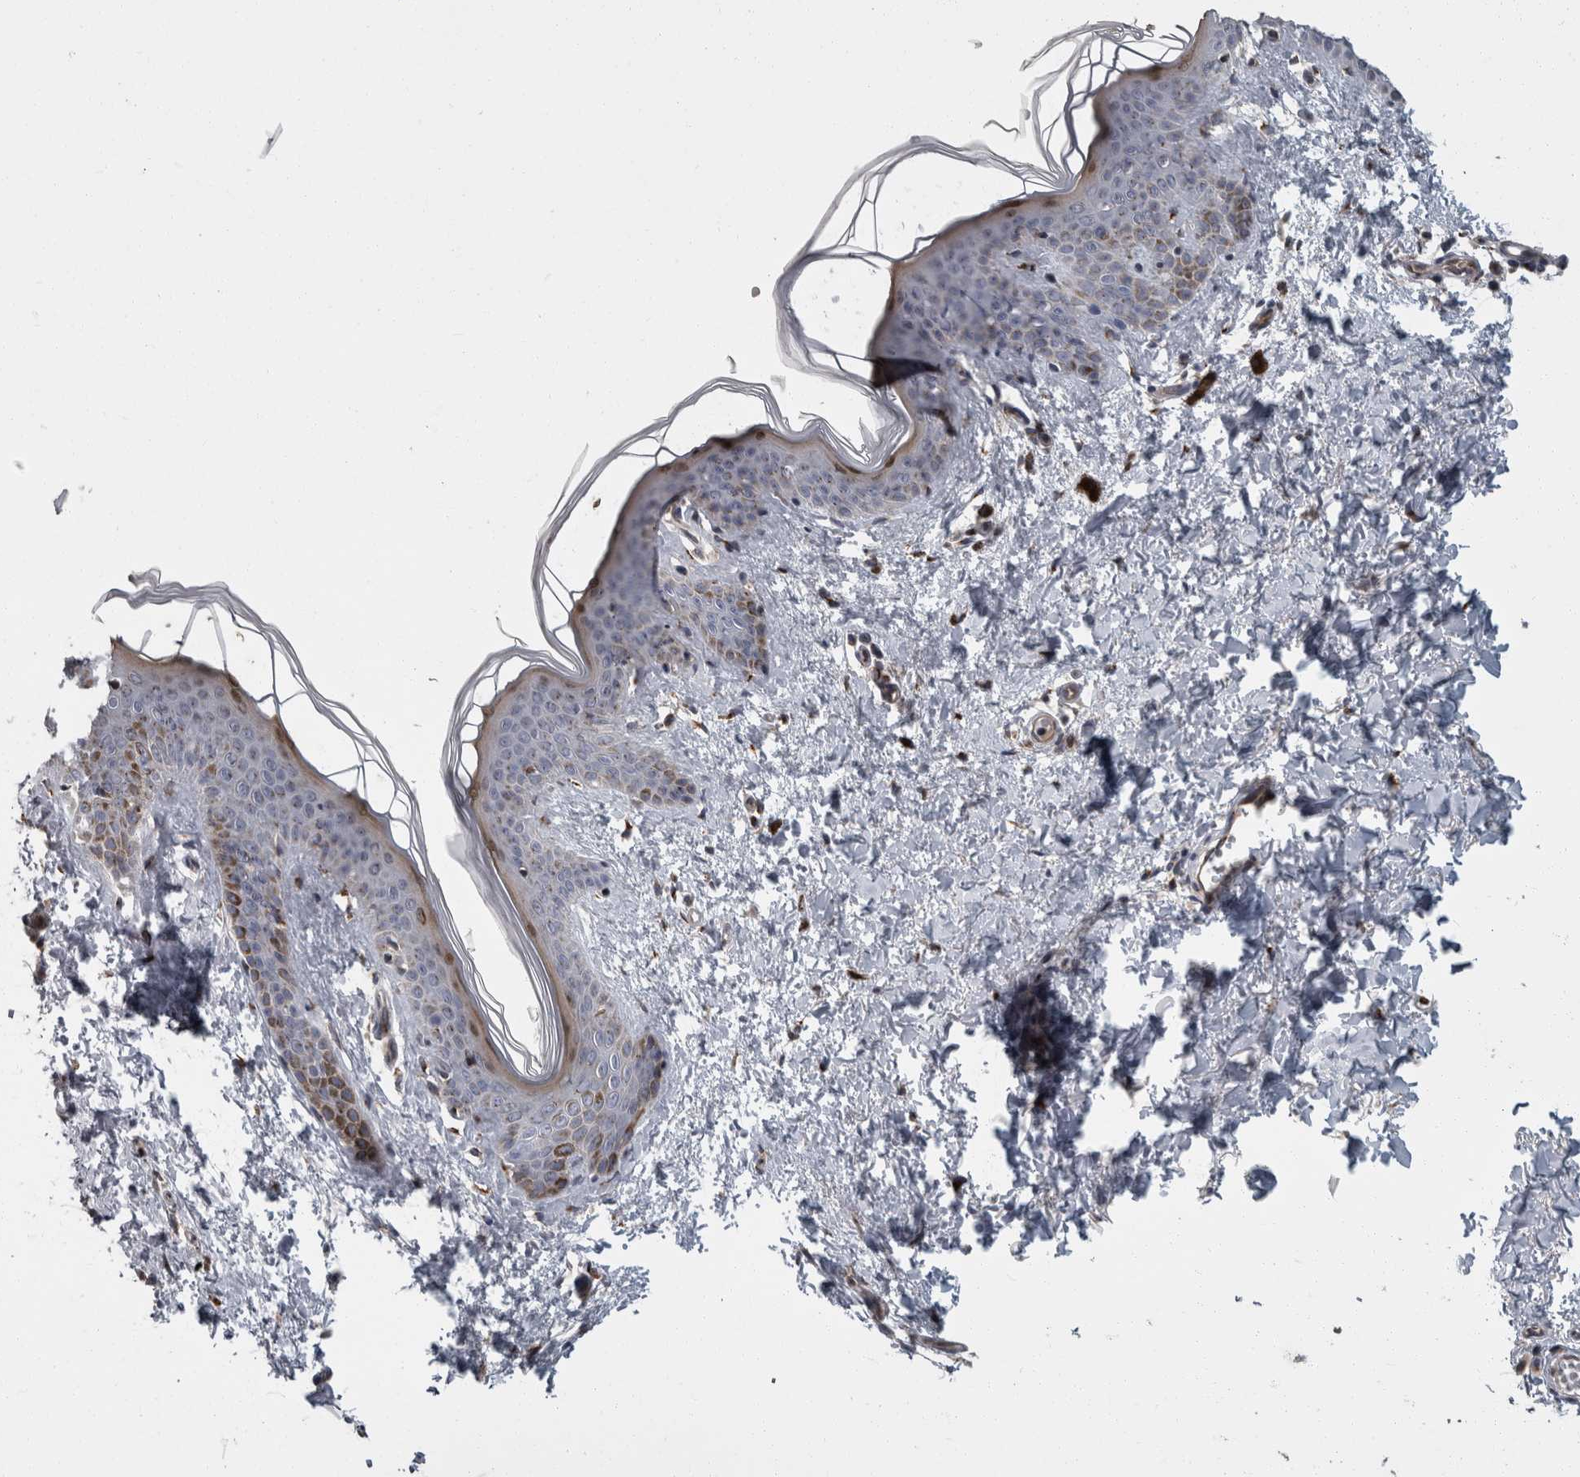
{"staining": {"intensity": "strong", "quantity": ">75%", "location": "cytoplasmic/membranous"}, "tissue": "skin", "cell_type": "Fibroblasts", "image_type": "normal", "snomed": [{"axis": "morphology", "description": "Normal tissue, NOS"}, {"axis": "topography", "description": "Skin"}], "caption": "Protein expression analysis of normal skin shows strong cytoplasmic/membranous positivity in about >75% of fibroblasts.", "gene": "LMAN2L", "patient": {"sex": "female", "age": 46}}